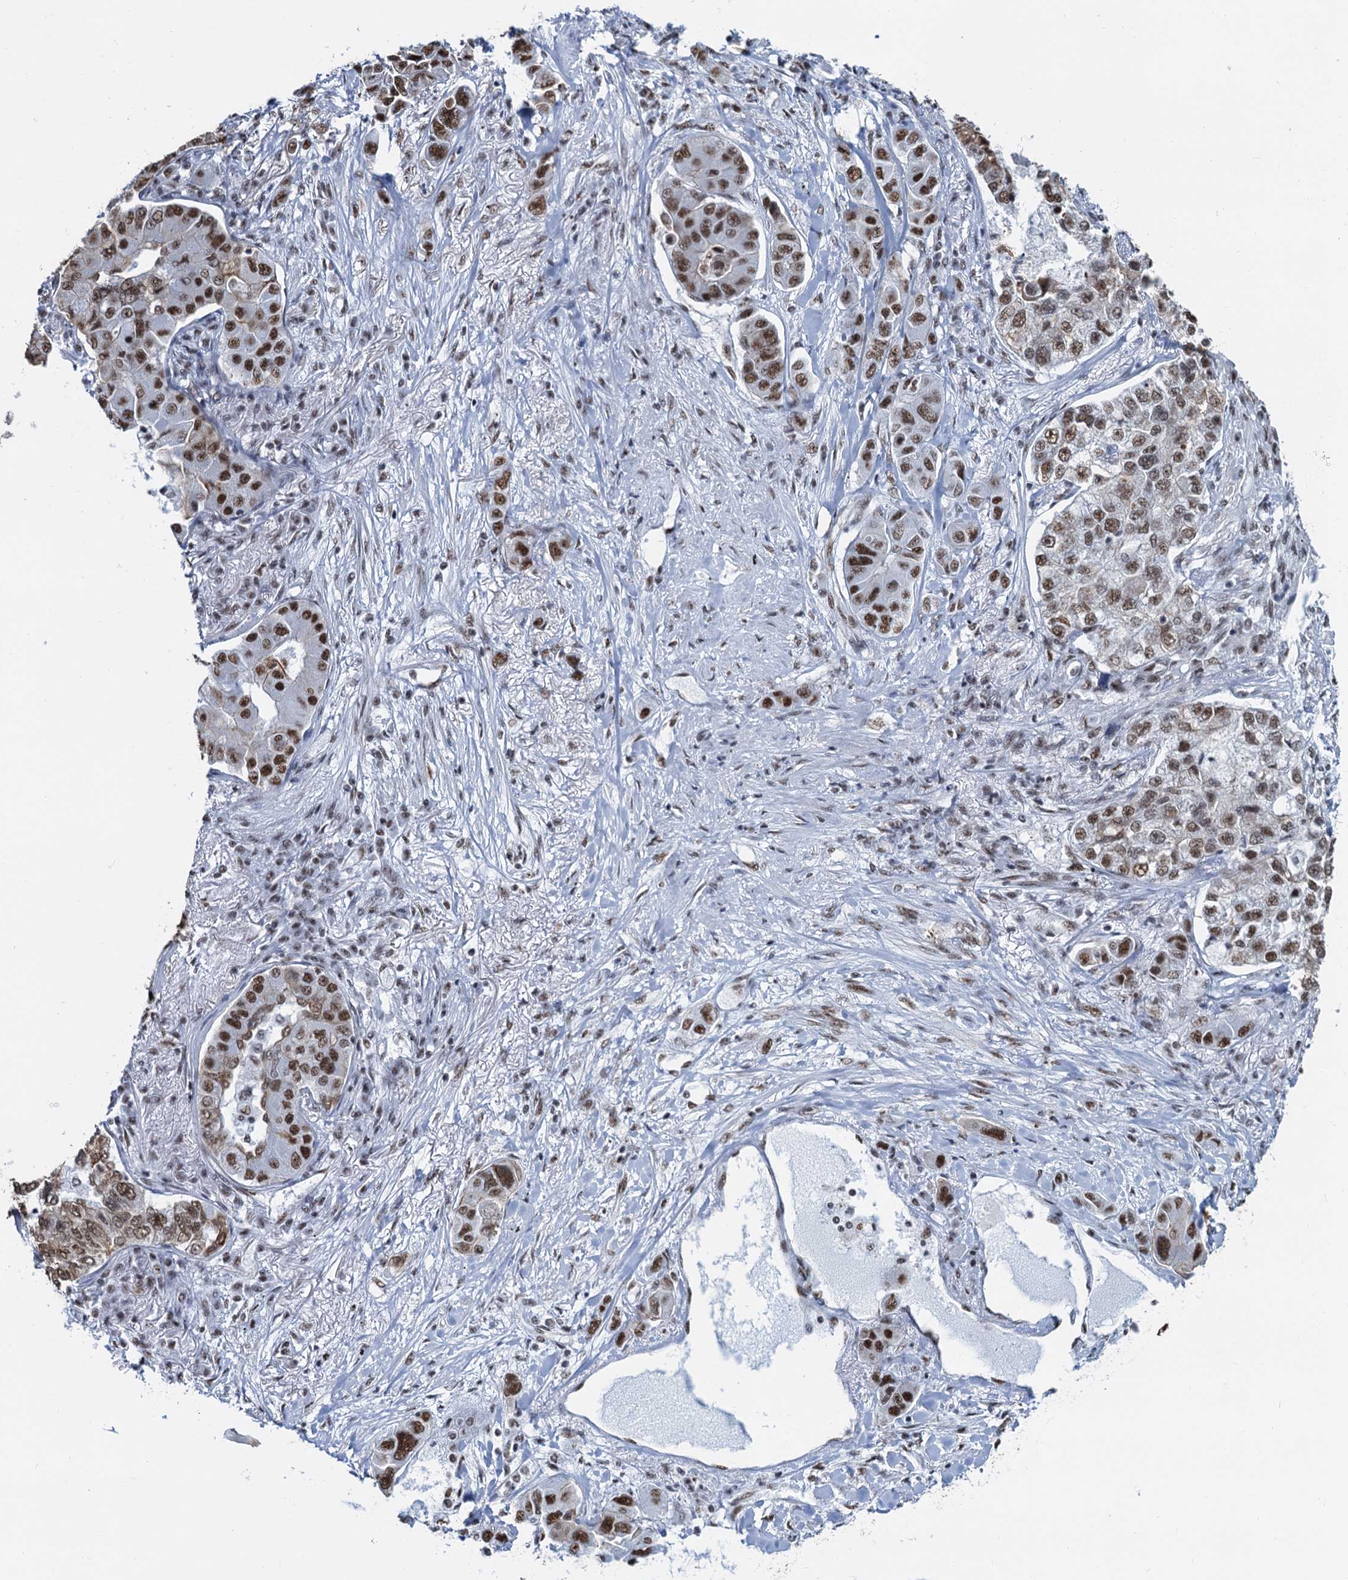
{"staining": {"intensity": "moderate", "quantity": ">75%", "location": "nuclear"}, "tissue": "lung cancer", "cell_type": "Tumor cells", "image_type": "cancer", "snomed": [{"axis": "morphology", "description": "Adenocarcinoma, NOS"}, {"axis": "topography", "description": "Lung"}], "caption": "Tumor cells reveal medium levels of moderate nuclear expression in about >75% of cells in human lung cancer (adenocarcinoma). Ihc stains the protein in brown and the nuclei are stained blue.", "gene": "ZNF609", "patient": {"sex": "male", "age": 49}}